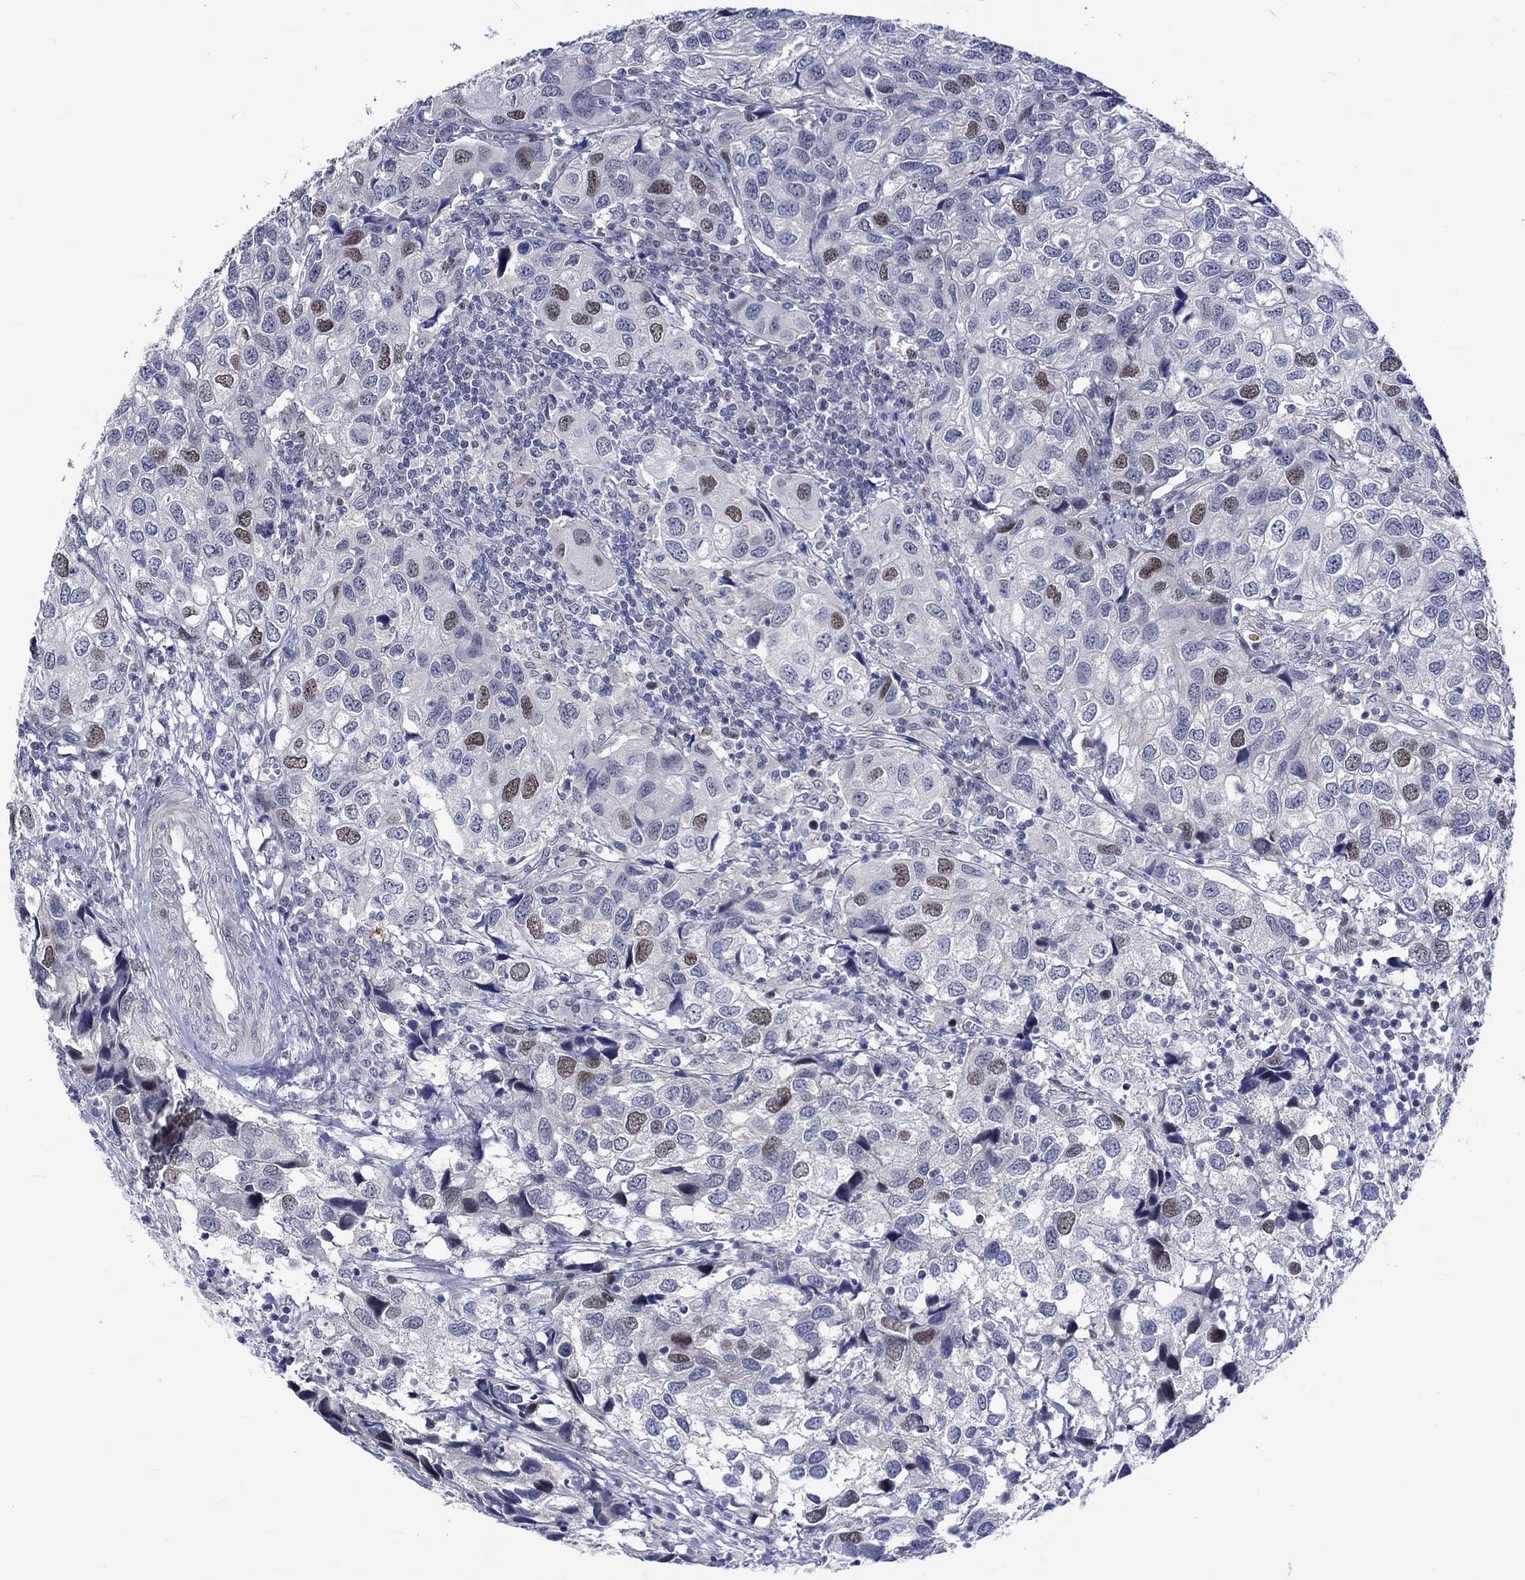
{"staining": {"intensity": "moderate", "quantity": "25%-75%", "location": "nuclear"}, "tissue": "urothelial cancer", "cell_type": "Tumor cells", "image_type": "cancer", "snomed": [{"axis": "morphology", "description": "Urothelial carcinoma, High grade"}, {"axis": "topography", "description": "Urinary bladder"}], "caption": "Approximately 25%-75% of tumor cells in urothelial cancer demonstrate moderate nuclear protein positivity as visualized by brown immunohistochemical staining.", "gene": "E2F8", "patient": {"sex": "male", "age": 79}}